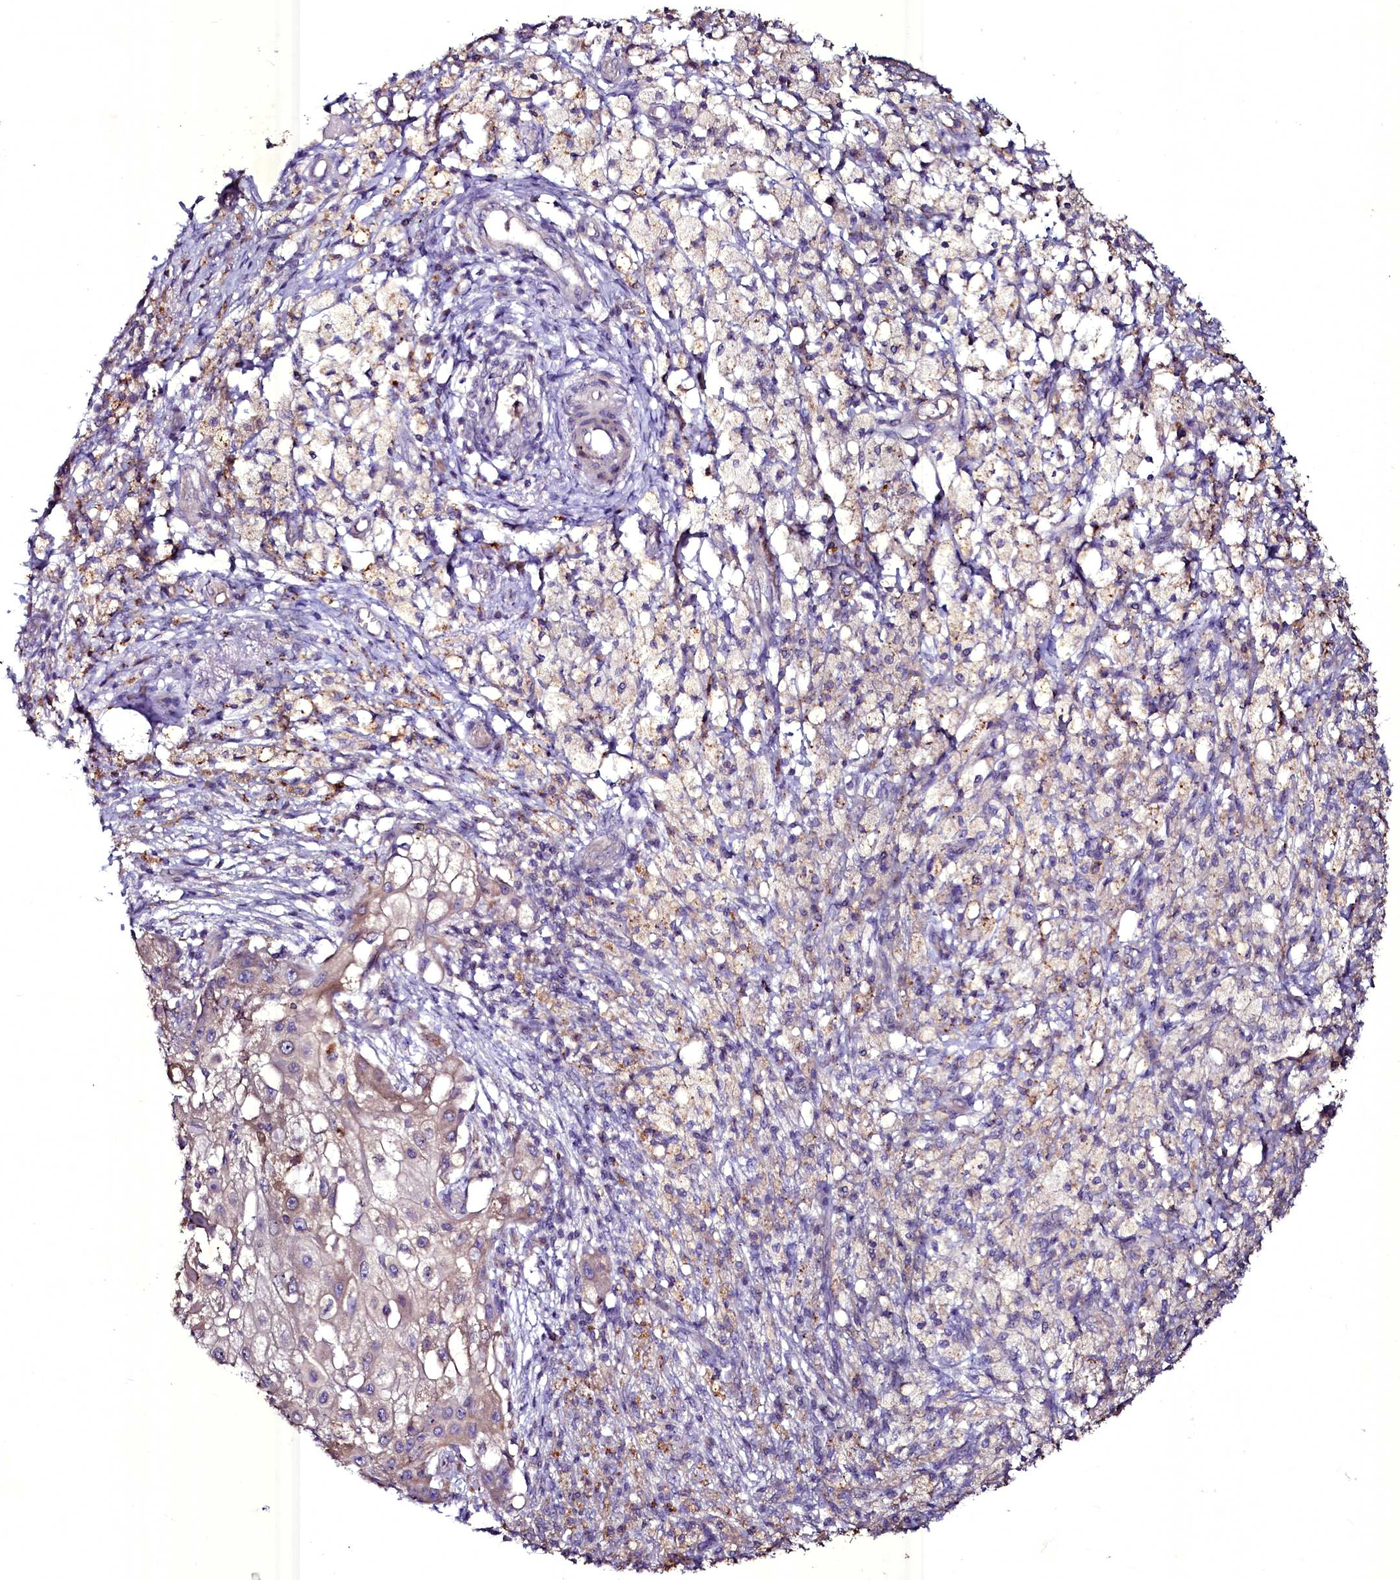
{"staining": {"intensity": "weak", "quantity": "<25%", "location": "cytoplasmic/membranous"}, "tissue": "ovarian cancer", "cell_type": "Tumor cells", "image_type": "cancer", "snomed": [{"axis": "morphology", "description": "Carcinoma, endometroid"}, {"axis": "topography", "description": "Ovary"}], "caption": "This histopathology image is of ovarian endometroid carcinoma stained with IHC to label a protein in brown with the nuclei are counter-stained blue. There is no staining in tumor cells.", "gene": "SELENOT", "patient": {"sex": "female", "age": 42}}